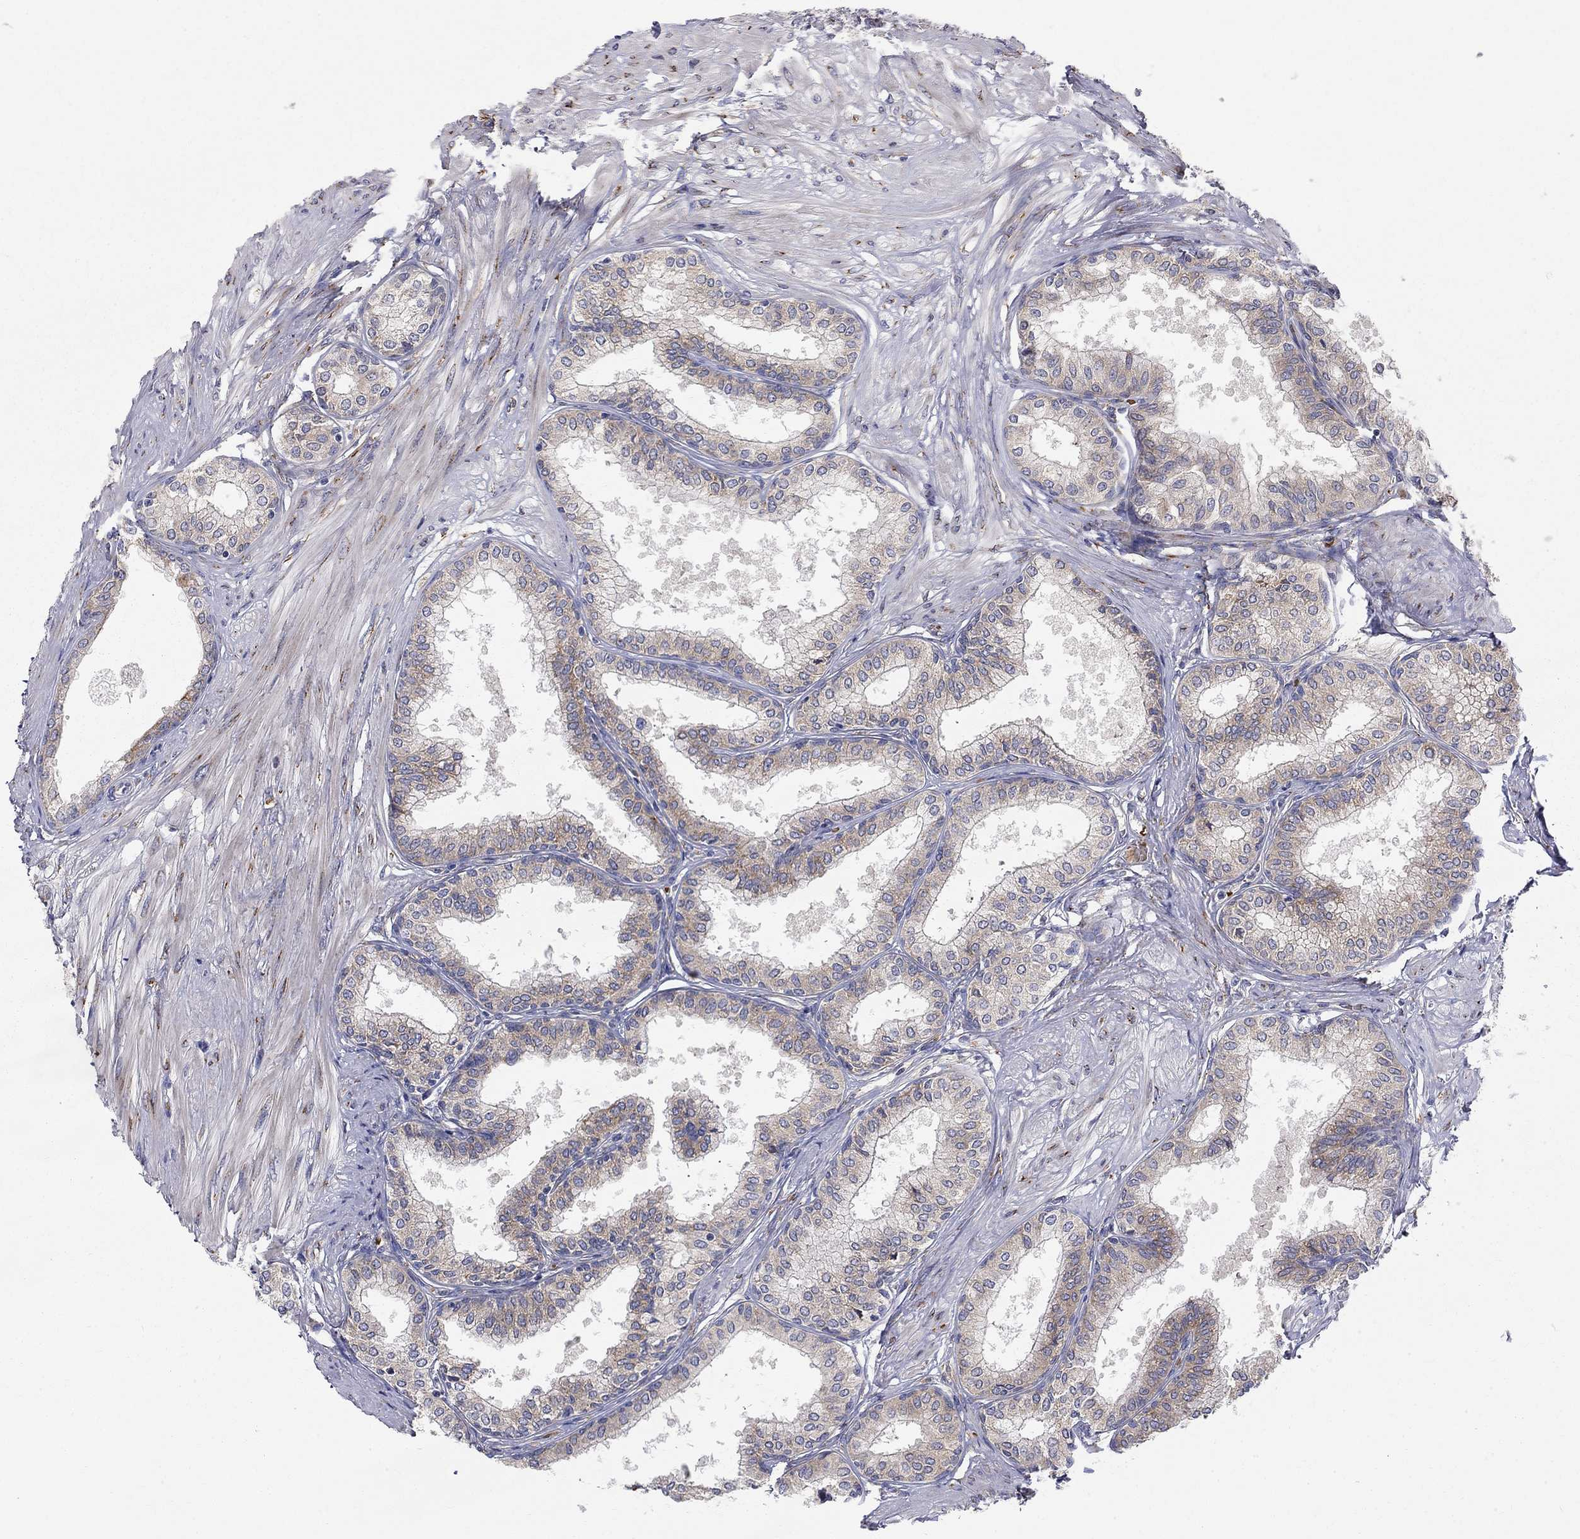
{"staining": {"intensity": "weak", "quantity": "25%-75%", "location": "cytoplasmic/membranous"}, "tissue": "prostate", "cell_type": "Glandular cells", "image_type": "normal", "snomed": [{"axis": "morphology", "description": "Normal tissue, NOS"}, {"axis": "topography", "description": "Prostate"}], "caption": "An IHC image of unremarkable tissue is shown. Protein staining in brown highlights weak cytoplasmic/membranous positivity in prostate within glandular cells.", "gene": "CASTOR1", "patient": {"sex": "male", "age": 63}}